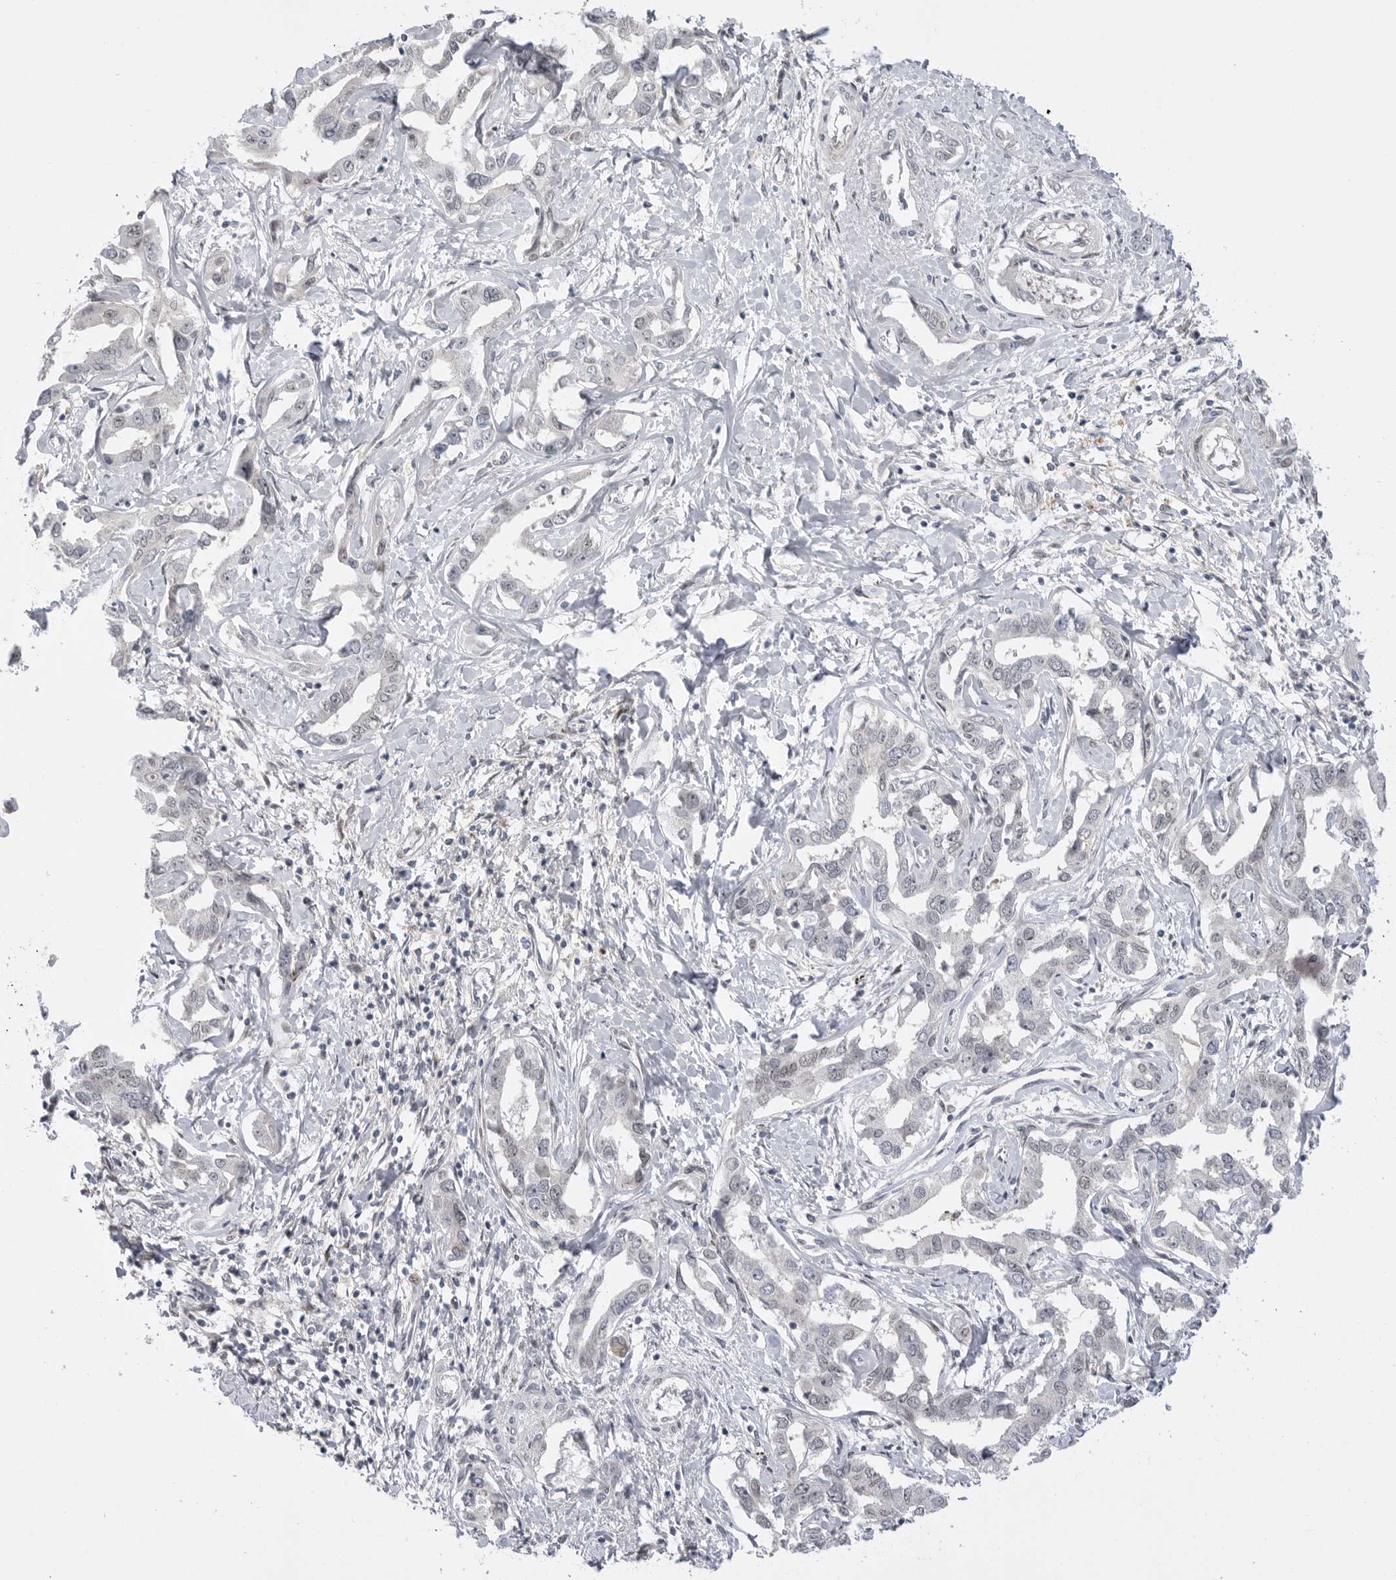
{"staining": {"intensity": "negative", "quantity": "none", "location": "none"}, "tissue": "liver cancer", "cell_type": "Tumor cells", "image_type": "cancer", "snomed": [{"axis": "morphology", "description": "Cholangiocarcinoma"}, {"axis": "topography", "description": "Liver"}], "caption": "A histopathology image of human cholangiocarcinoma (liver) is negative for staining in tumor cells. (DAB (3,3'-diaminobenzidine) IHC, high magnification).", "gene": "GGT6", "patient": {"sex": "male", "age": 59}}